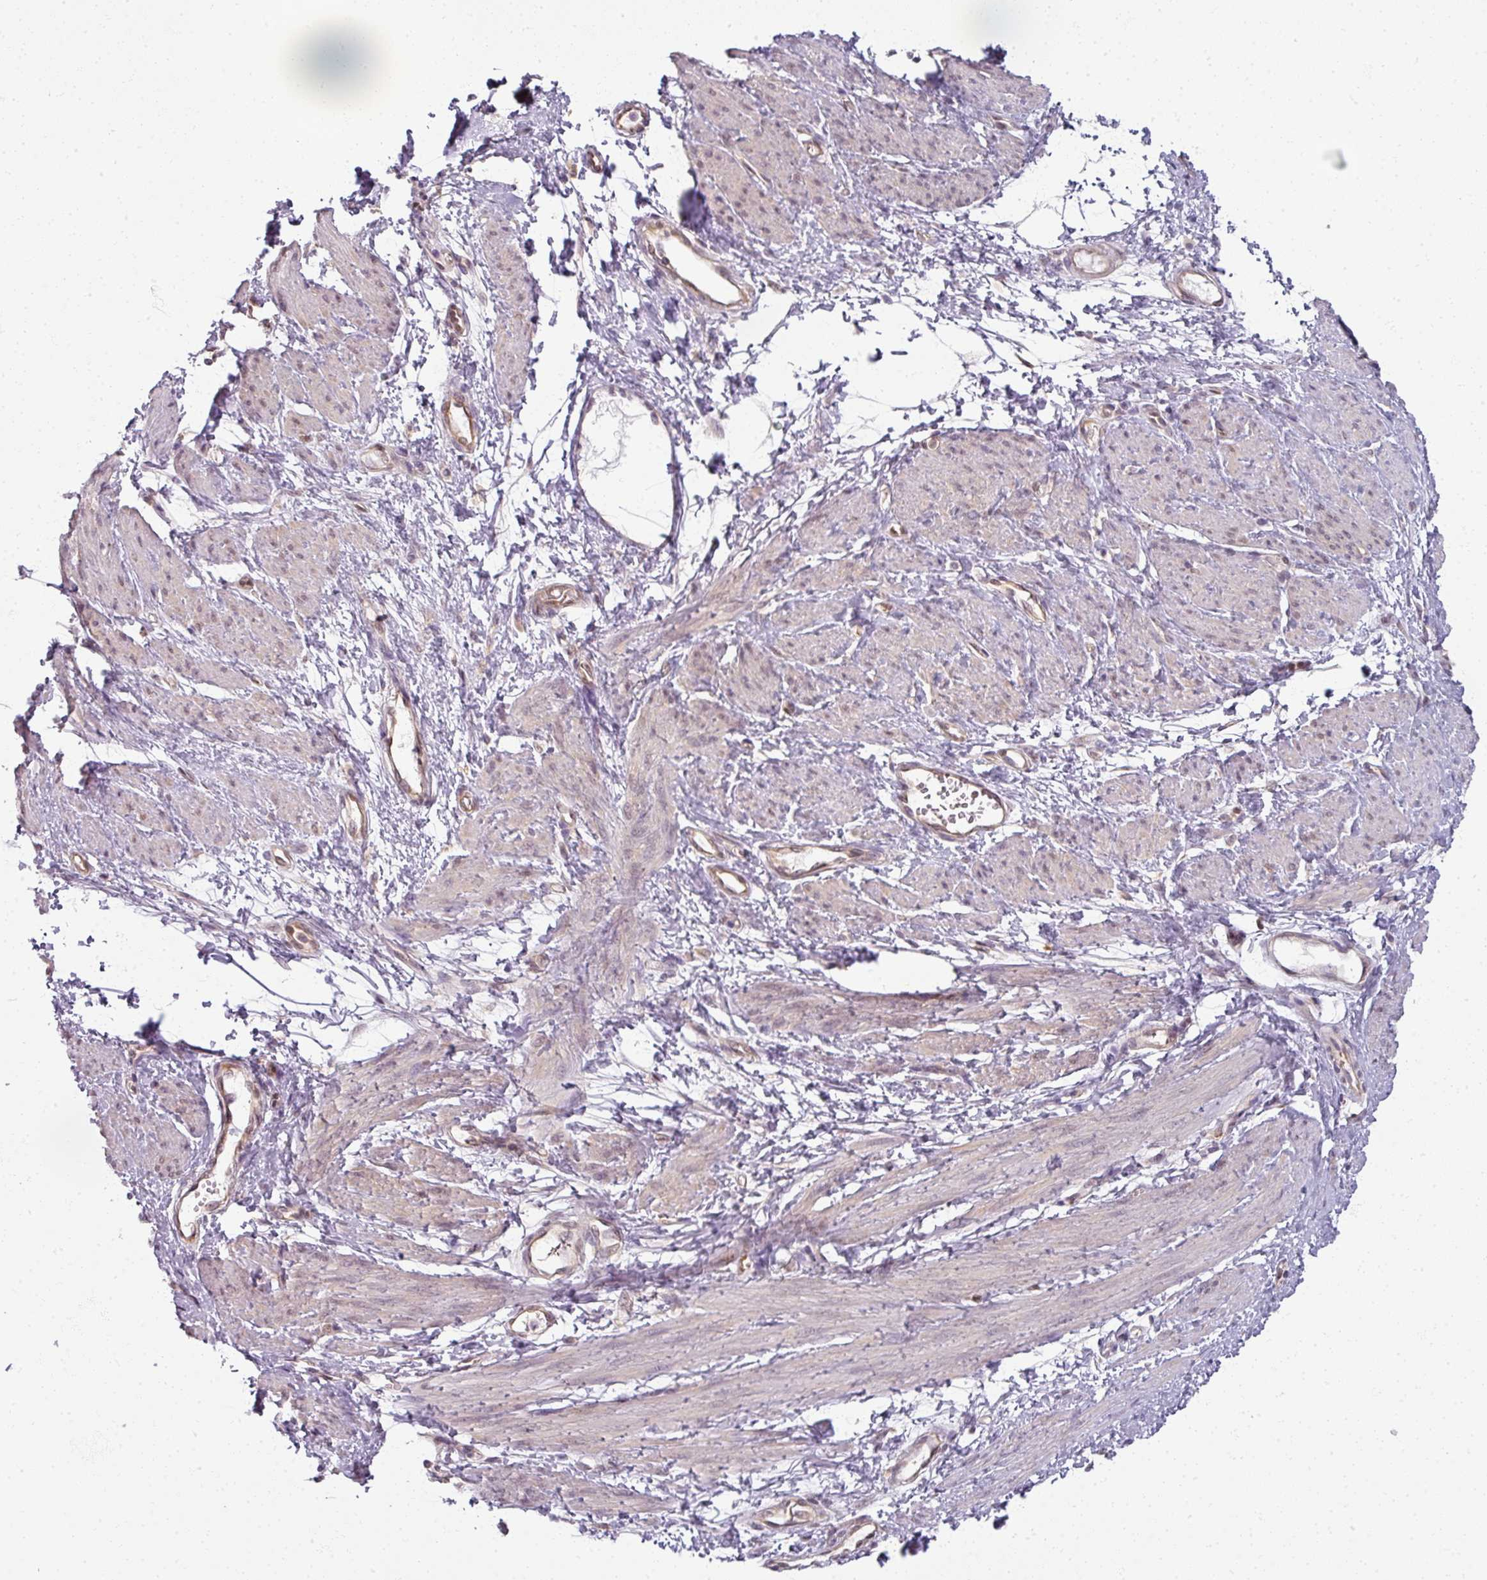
{"staining": {"intensity": "negative", "quantity": "none", "location": "none"}, "tissue": "smooth muscle", "cell_type": "Smooth muscle cells", "image_type": "normal", "snomed": [{"axis": "morphology", "description": "Normal tissue, NOS"}, {"axis": "topography", "description": "Smooth muscle"}, {"axis": "topography", "description": "Uterus"}], "caption": "Immunohistochemical staining of benign smooth muscle displays no significant staining in smooth muscle cells. Brightfield microscopy of immunohistochemistry (IHC) stained with DAB (3,3'-diaminobenzidine) (brown) and hematoxylin (blue), captured at high magnification.", "gene": "AGPAT4", "patient": {"sex": "female", "age": 39}}